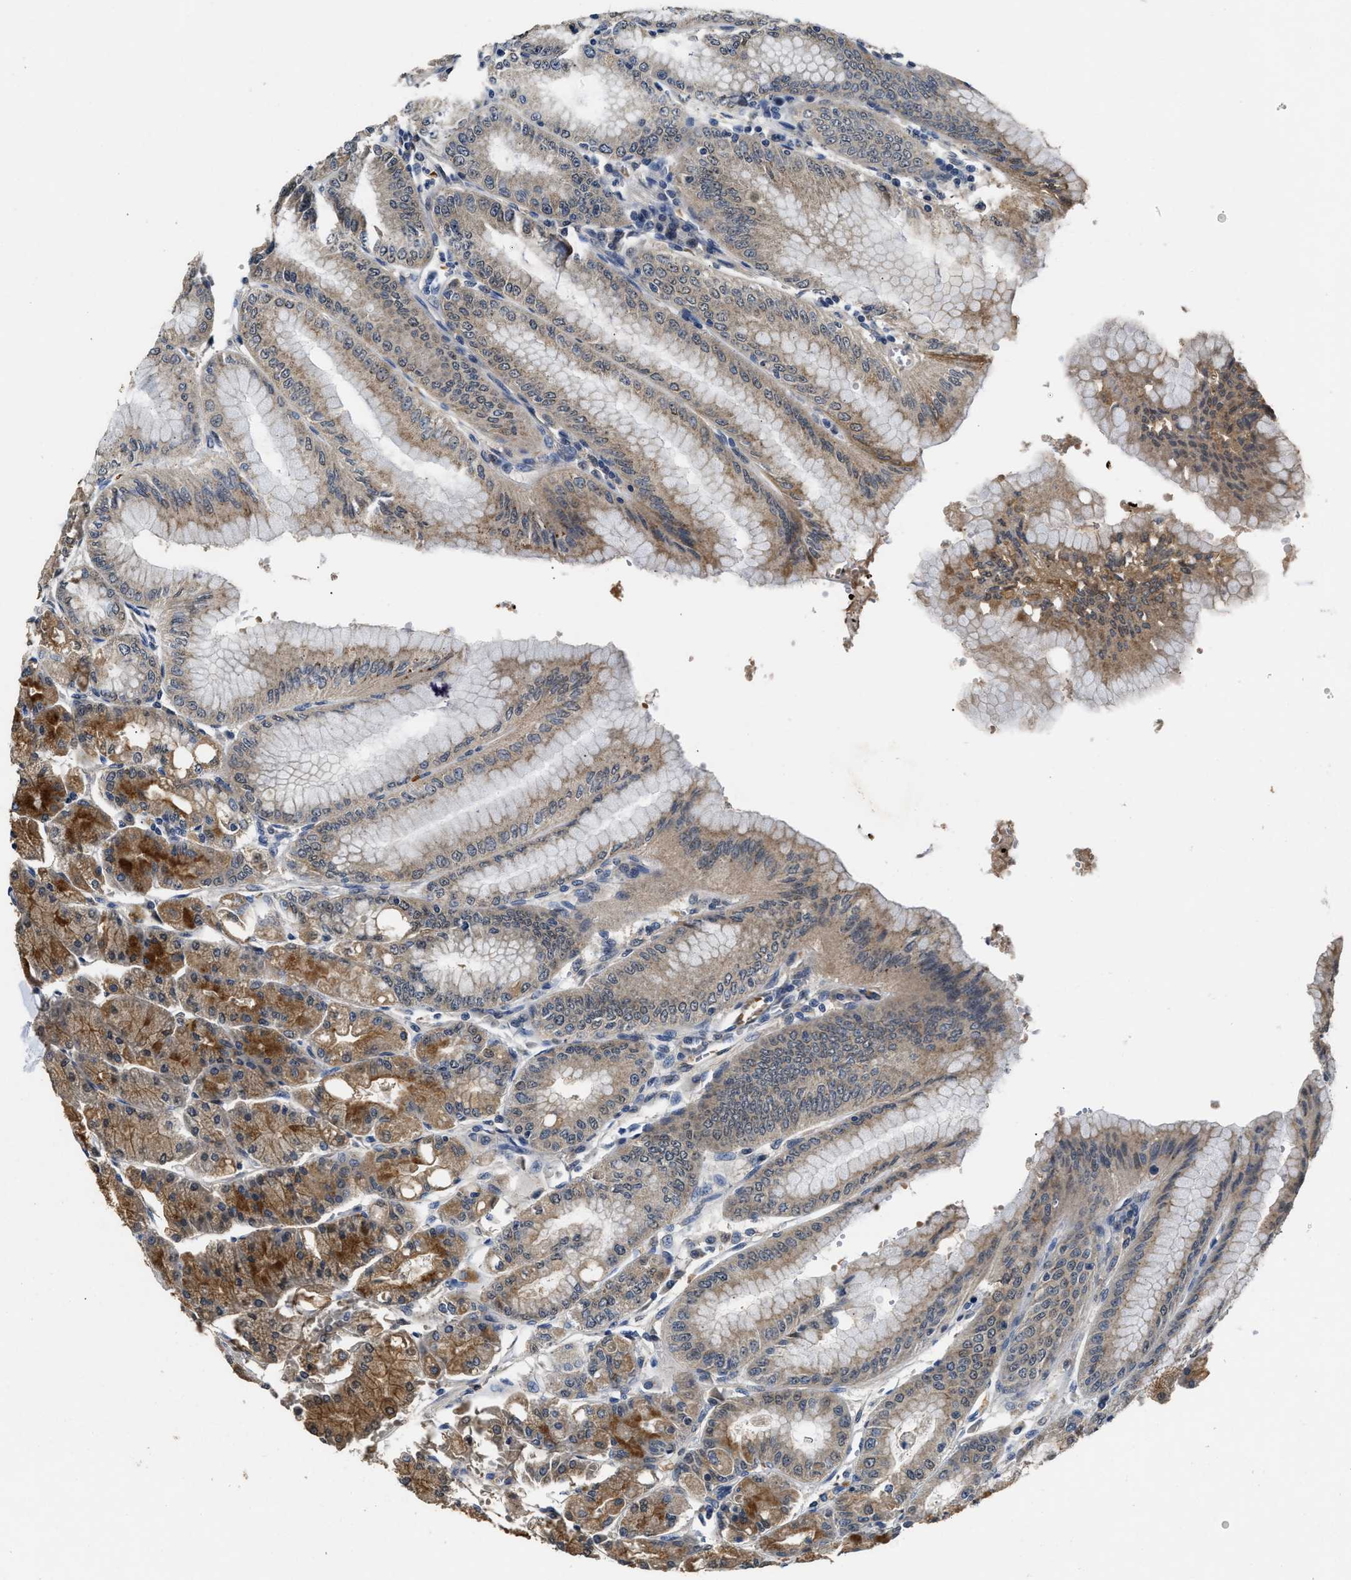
{"staining": {"intensity": "moderate", "quantity": "25%-75%", "location": "cytoplasmic/membranous"}, "tissue": "stomach", "cell_type": "Glandular cells", "image_type": "normal", "snomed": [{"axis": "morphology", "description": "Normal tissue, NOS"}, {"axis": "topography", "description": "Stomach, lower"}], "caption": "DAB (3,3'-diaminobenzidine) immunohistochemical staining of unremarkable stomach exhibits moderate cytoplasmic/membranous protein positivity in approximately 25%-75% of glandular cells. Immunohistochemistry stains the protein in brown and the nuclei are stained blue.", "gene": "INHA", "patient": {"sex": "male", "age": 71}}